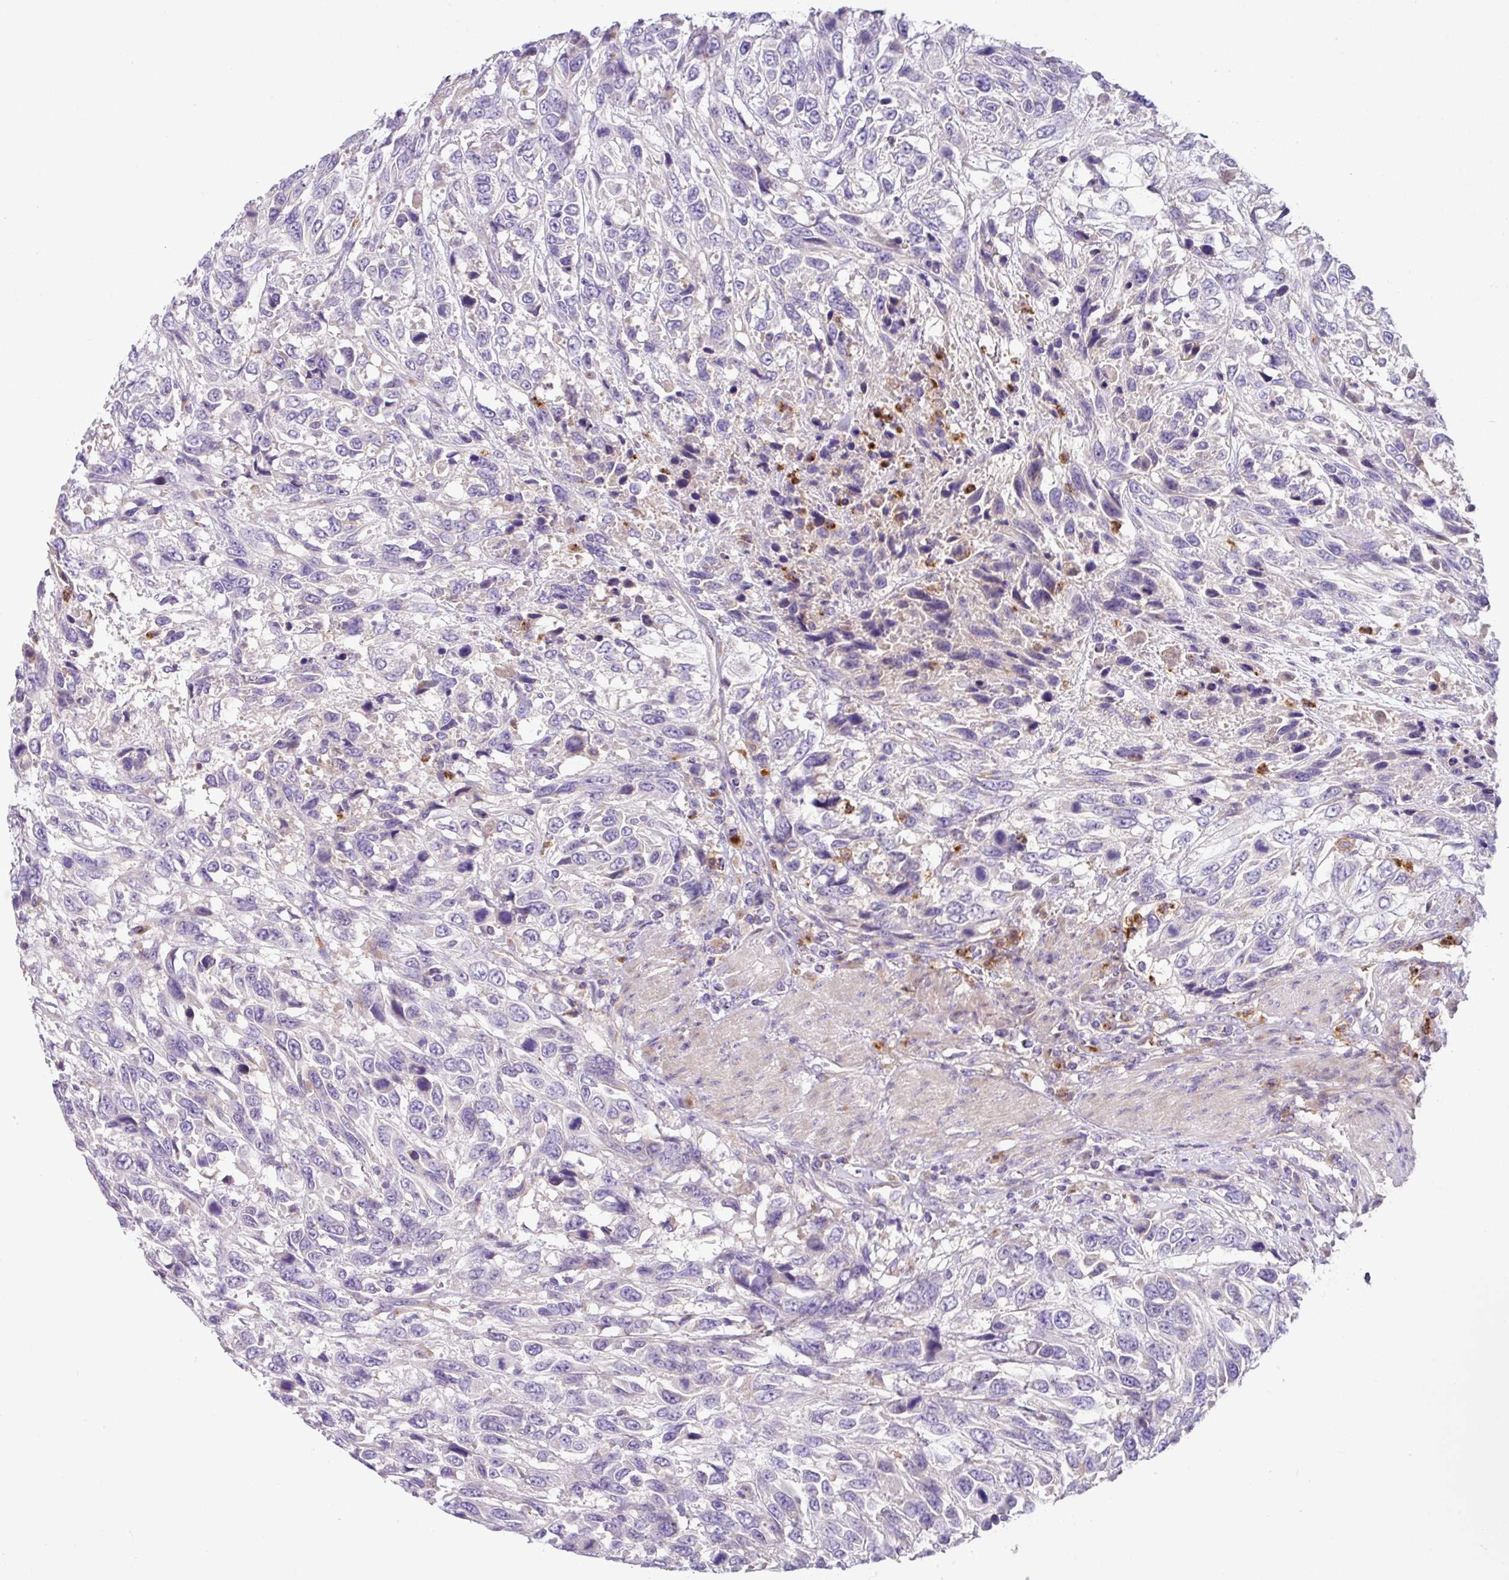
{"staining": {"intensity": "negative", "quantity": "none", "location": "none"}, "tissue": "urothelial cancer", "cell_type": "Tumor cells", "image_type": "cancer", "snomed": [{"axis": "morphology", "description": "Urothelial carcinoma, High grade"}, {"axis": "topography", "description": "Urinary bladder"}], "caption": "An image of human urothelial cancer is negative for staining in tumor cells. (DAB immunohistochemistry (IHC) visualized using brightfield microscopy, high magnification).", "gene": "CRISP3", "patient": {"sex": "female", "age": 70}}